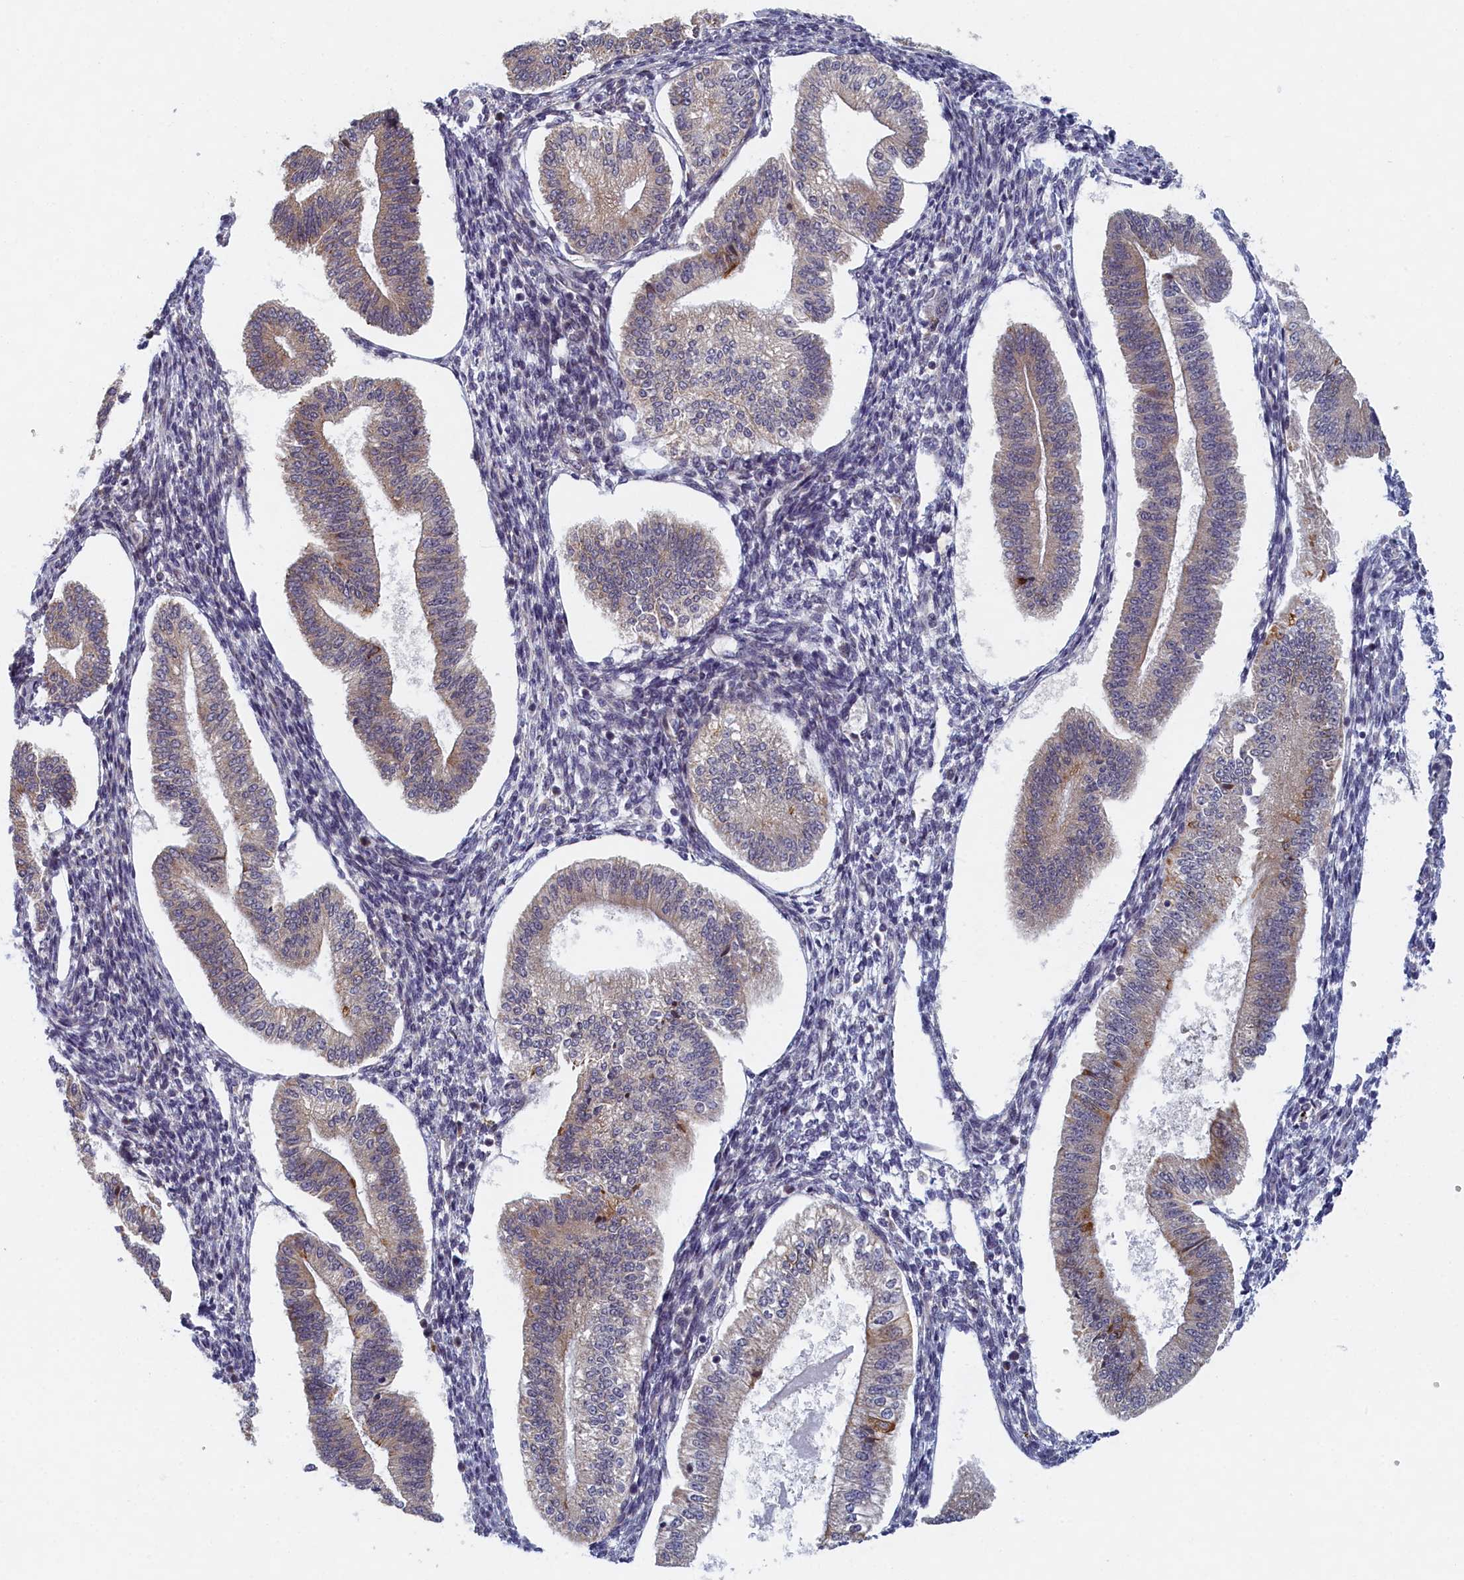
{"staining": {"intensity": "negative", "quantity": "none", "location": "none"}, "tissue": "endometrium", "cell_type": "Cells in endometrial stroma", "image_type": "normal", "snomed": [{"axis": "morphology", "description": "Normal tissue, NOS"}, {"axis": "topography", "description": "Endometrium"}], "caption": "Cells in endometrial stroma are negative for brown protein staining in benign endometrium. (DAB immunohistochemistry (IHC), high magnification).", "gene": "DNAJC17", "patient": {"sex": "female", "age": 34}}